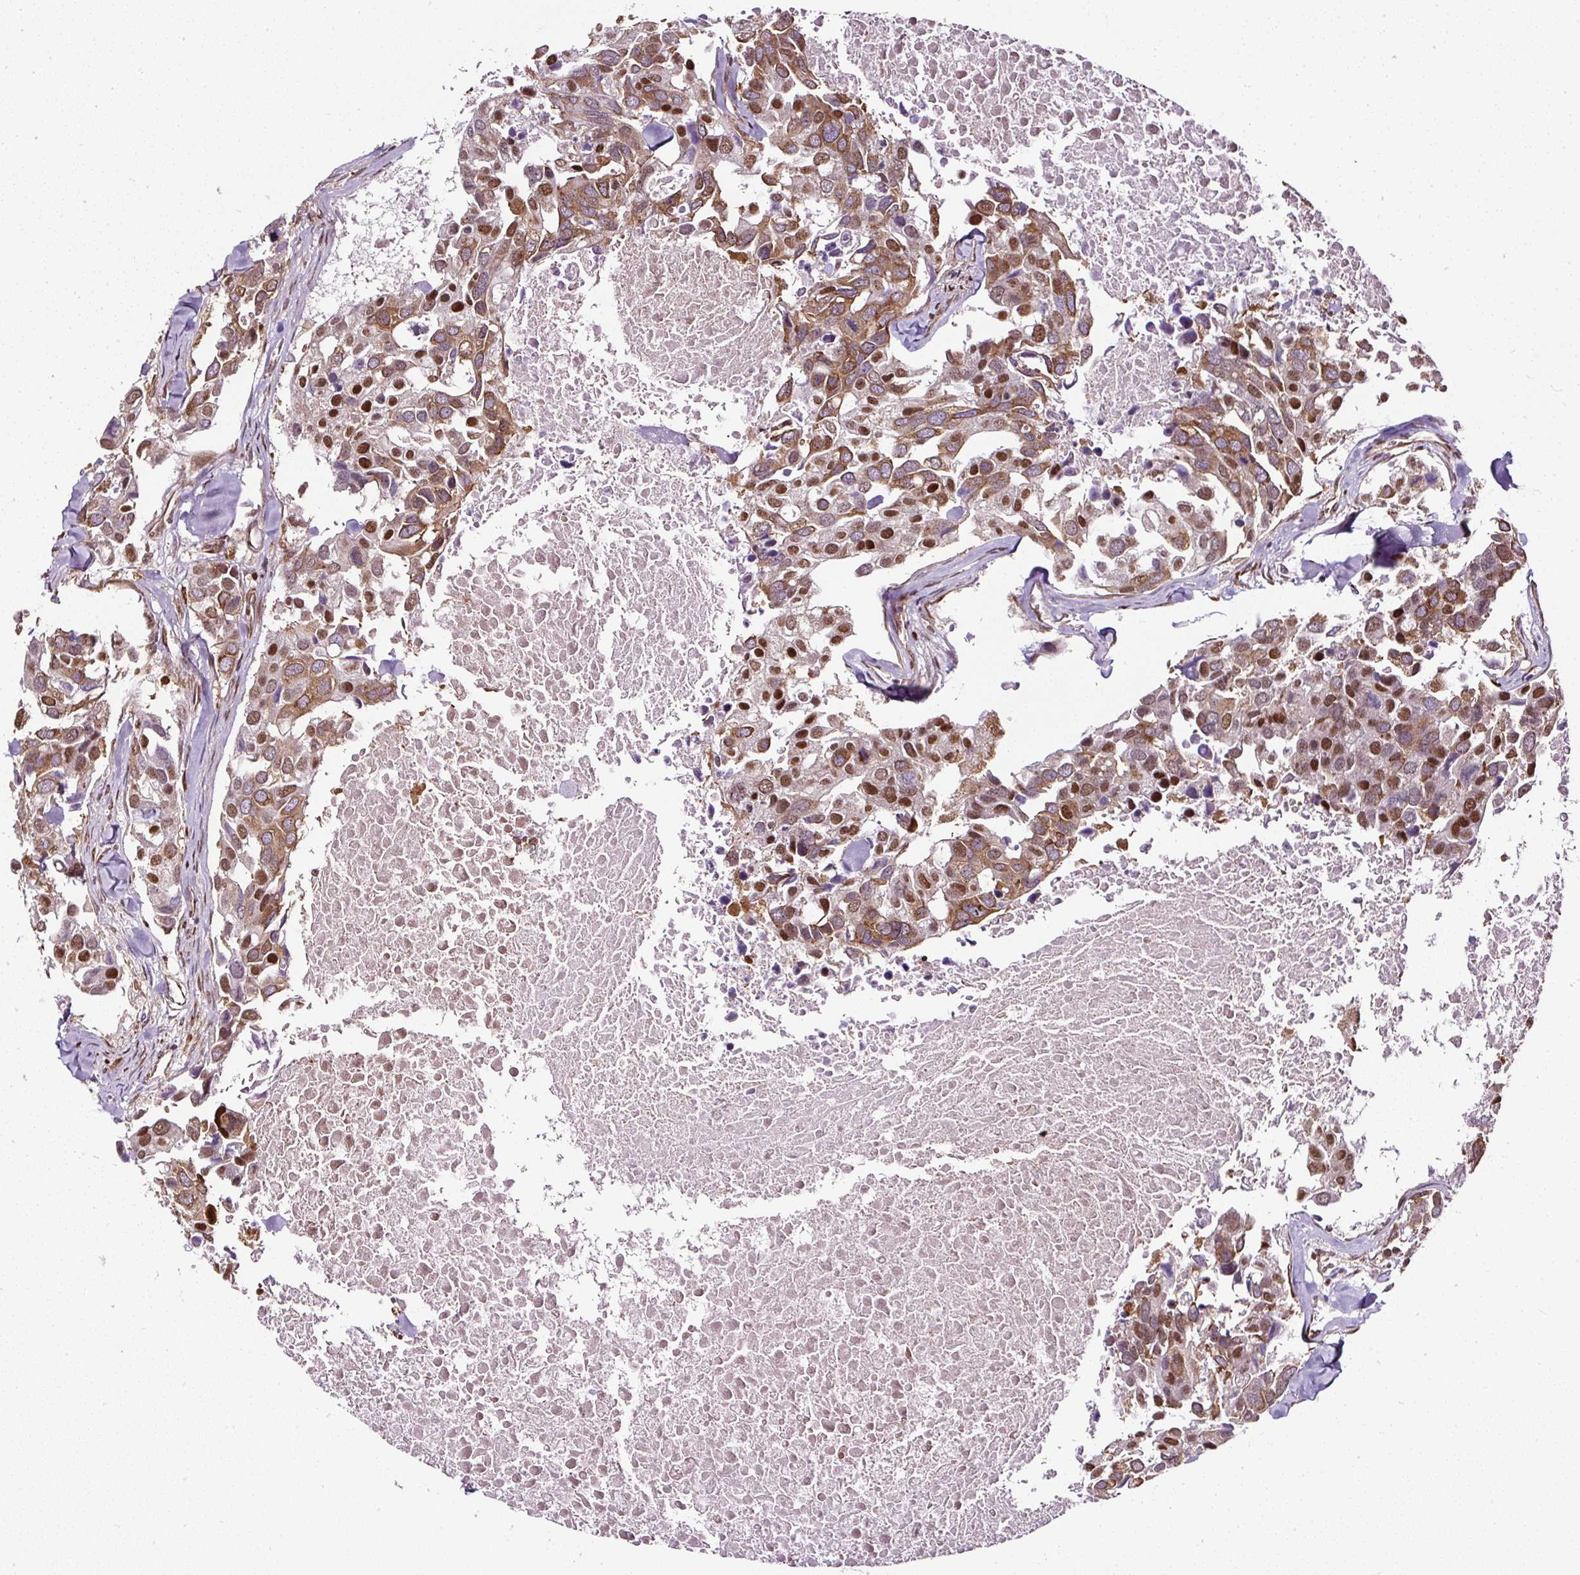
{"staining": {"intensity": "moderate", "quantity": ">75%", "location": "cytoplasmic/membranous,nuclear"}, "tissue": "breast cancer", "cell_type": "Tumor cells", "image_type": "cancer", "snomed": [{"axis": "morphology", "description": "Duct carcinoma"}, {"axis": "topography", "description": "Breast"}], "caption": "Tumor cells reveal medium levels of moderate cytoplasmic/membranous and nuclear staining in approximately >75% of cells in breast cancer (invasive ductal carcinoma). (brown staining indicates protein expression, while blue staining denotes nuclei).", "gene": "KDM4E", "patient": {"sex": "female", "age": 83}}